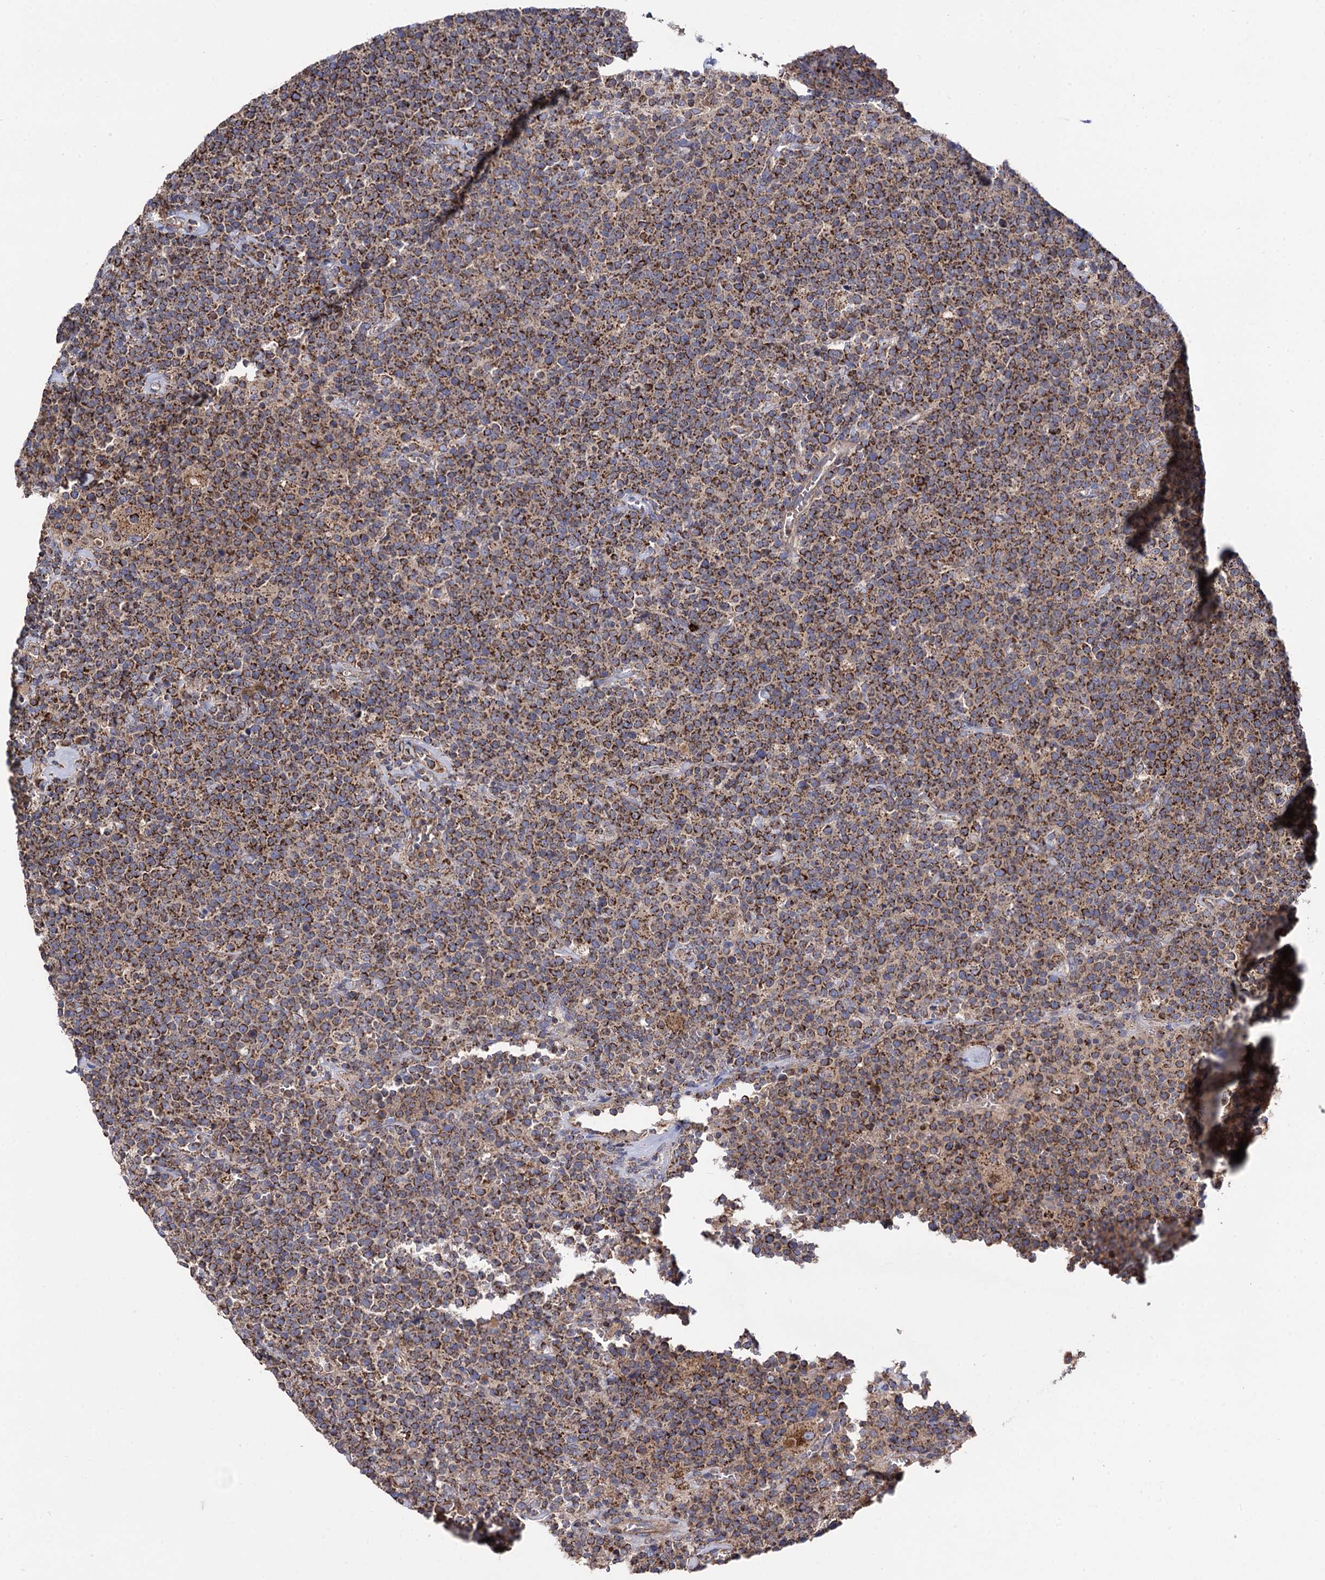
{"staining": {"intensity": "strong", "quantity": ">75%", "location": "cytoplasmic/membranous"}, "tissue": "lymphoma", "cell_type": "Tumor cells", "image_type": "cancer", "snomed": [{"axis": "morphology", "description": "Malignant lymphoma, non-Hodgkin's type, High grade"}, {"axis": "topography", "description": "Lymph node"}], "caption": "An image of lymphoma stained for a protein displays strong cytoplasmic/membranous brown staining in tumor cells.", "gene": "IQCH", "patient": {"sex": "male", "age": 61}}